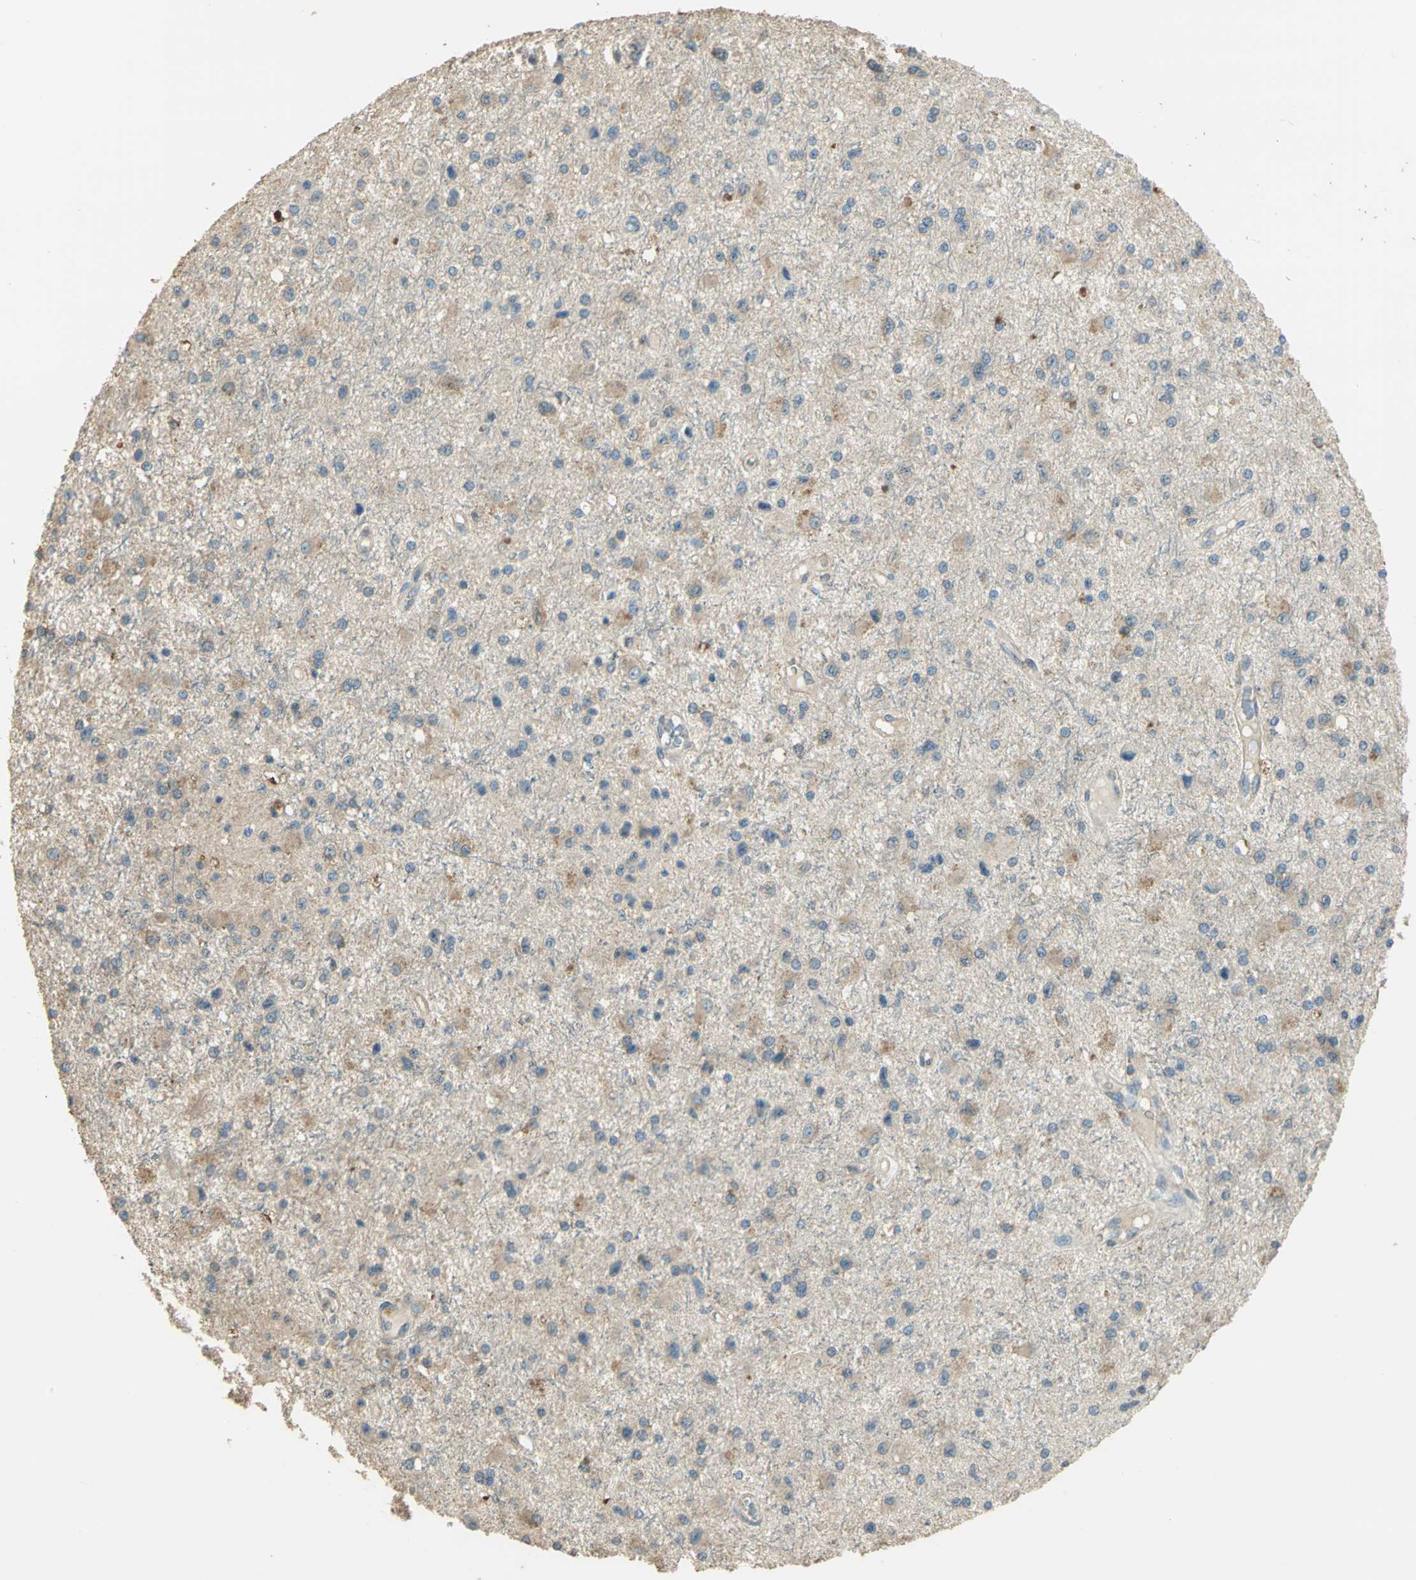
{"staining": {"intensity": "moderate", "quantity": "25%-75%", "location": "cytoplasmic/membranous"}, "tissue": "glioma", "cell_type": "Tumor cells", "image_type": "cancer", "snomed": [{"axis": "morphology", "description": "Glioma, malignant, Low grade"}, {"axis": "topography", "description": "Brain"}], "caption": "This is an image of immunohistochemistry staining of low-grade glioma (malignant), which shows moderate expression in the cytoplasmic/membranous of tumor cells.", "gene": "SHC2", "patient": {"sex": "male", "age": 58}}